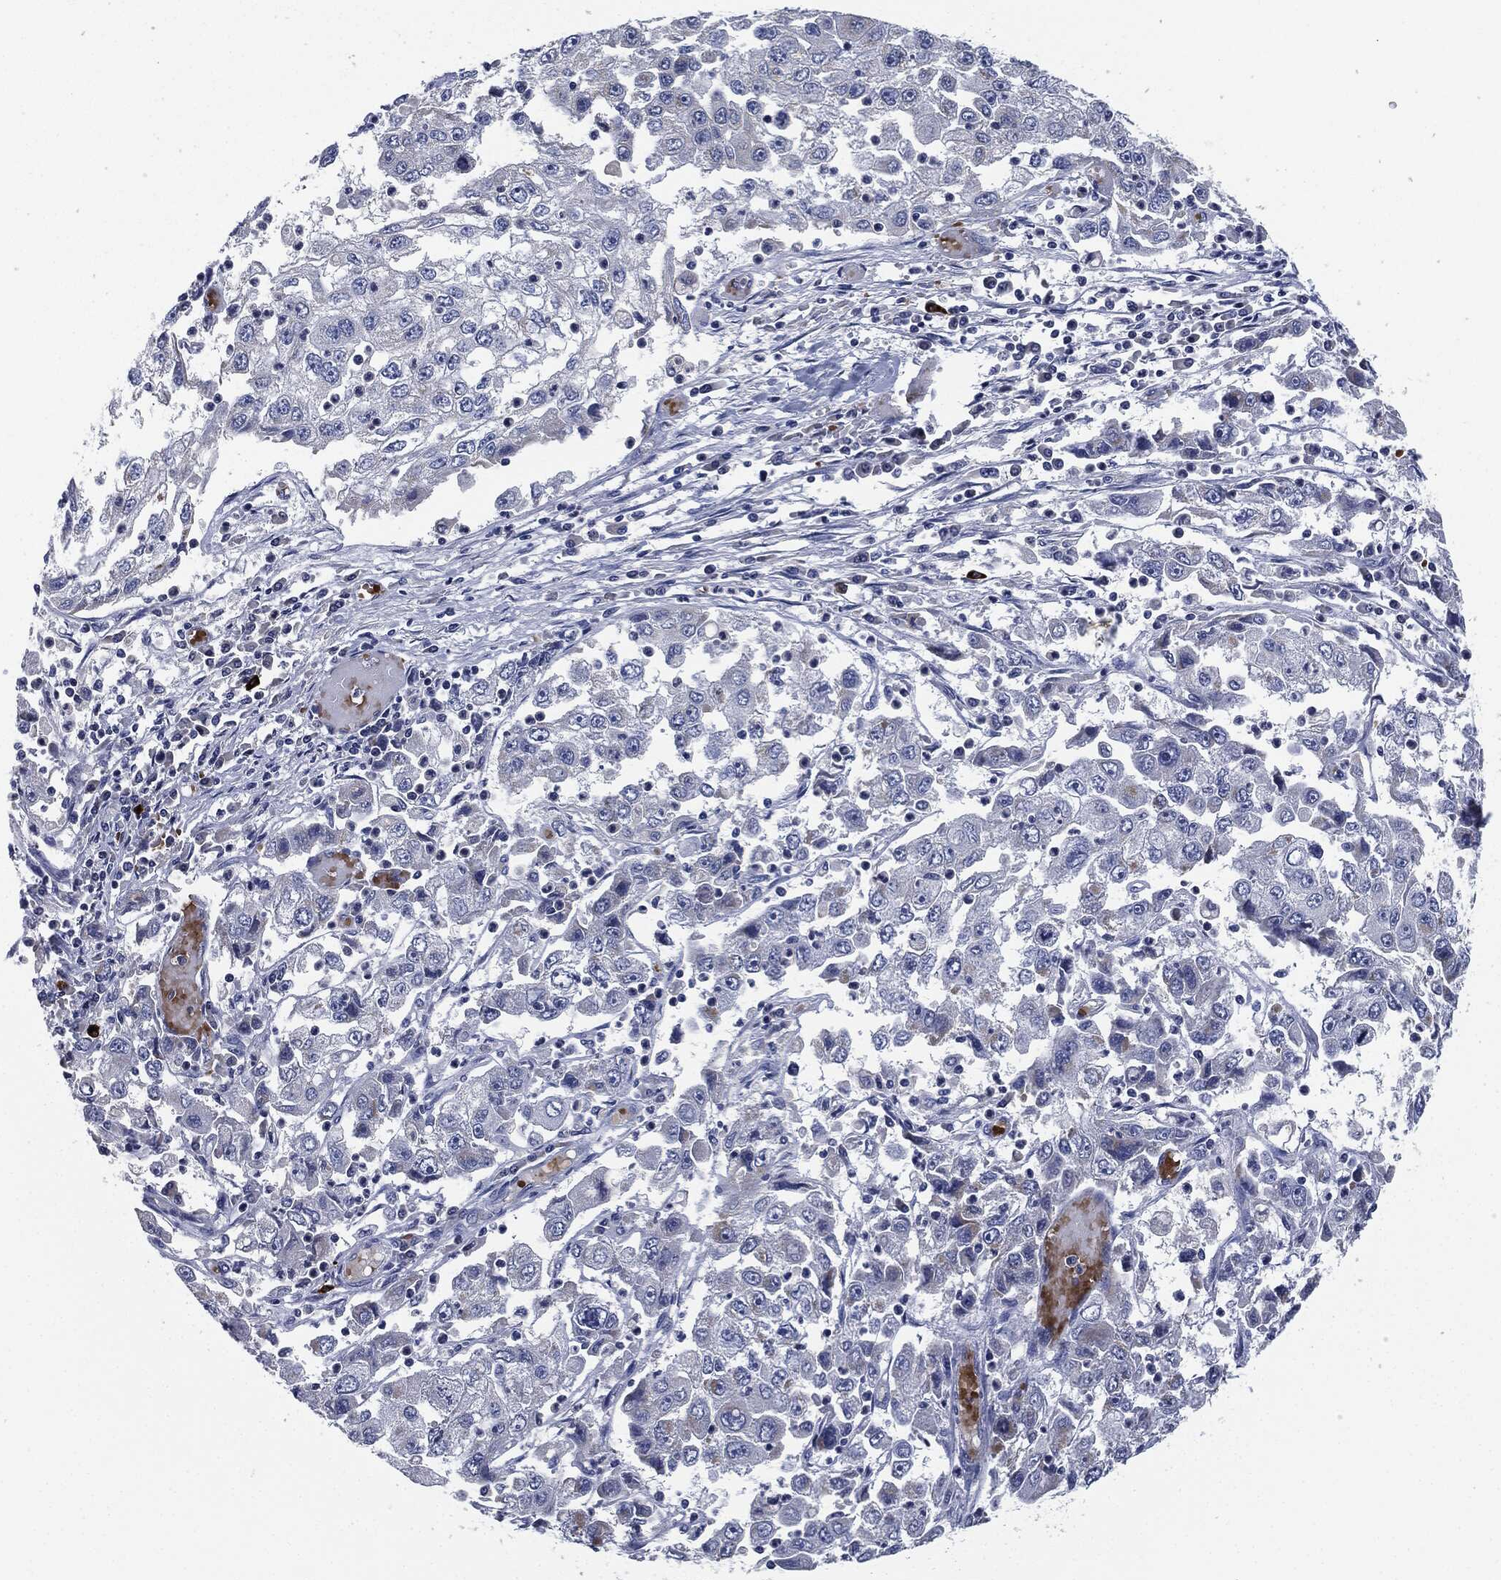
{"staining": {"intensity": "negative", "quantity": "none", "location": "none"}, "tissue": "cervical cancer", "cell_type": "Tumor cells", "image_type": "cancer", "snomed": [{"axis": "morphology", "description": "Squamous cell carcinoma, NOS"}, {"axis": "topography", "description": "Cervix"}], "caption": "Tumor cells show no significant positivity in cervical squamous cell carcinoma.", "gene": "SIGLEC9", "patient": {"sex": "female", "age": 36}}